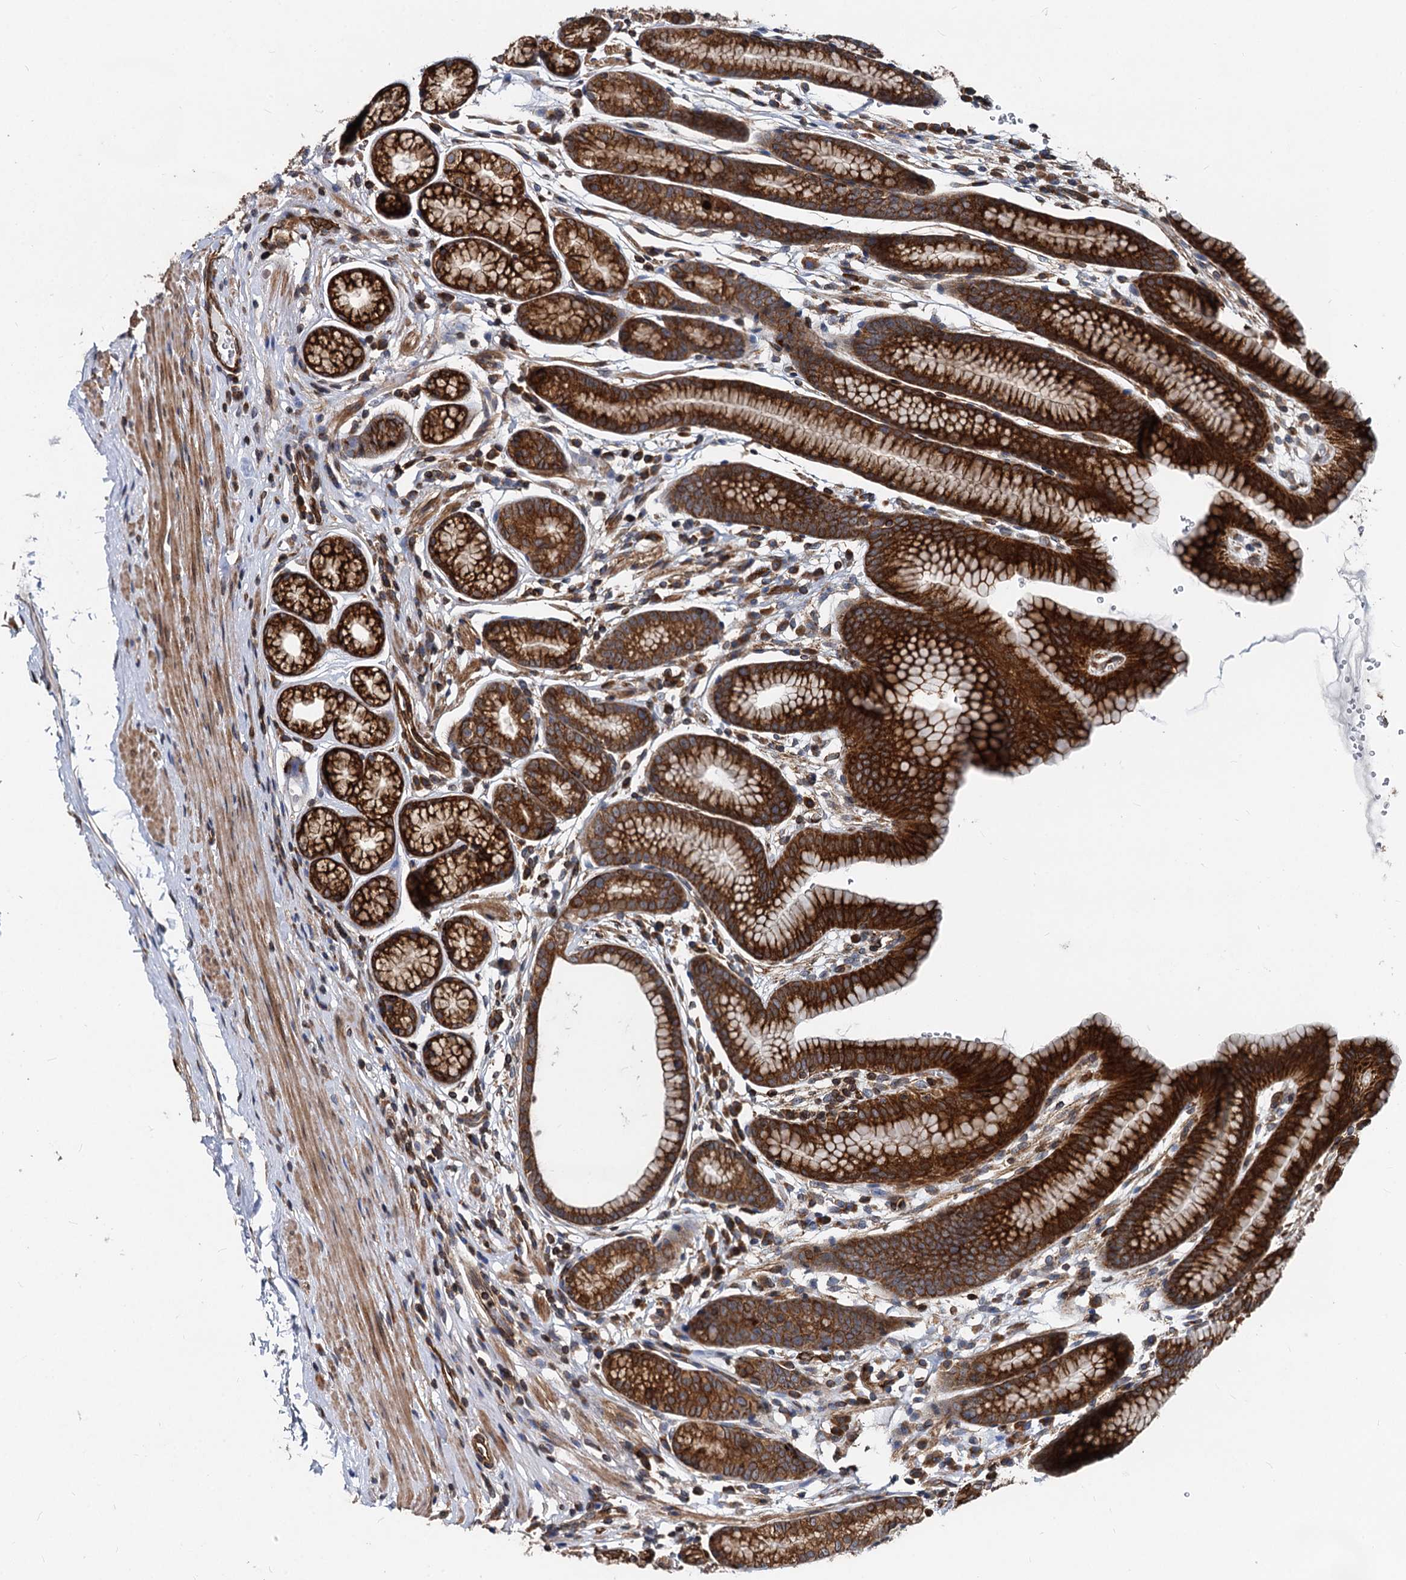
{"staining": {"intensity": "strong", "quantity": ">75%", "location": "cytoplasmic/membranous"}, "tissue": "stomach", "cell_type": "Glandular cells", "image_type": "normal", "snomed": [{"axis": "morphology", "description": "Normal tissue, NOS"}, {"axis": "topography", "description": "Stomach"}], "caption": "Immunohistochemical staining of normal human stomach displays high levels of strong cytoplasmic/membranous positivity in about >75% of glandular cells.", "gene": "STIM1", "patient": {"sex": "male", "age": 42}}